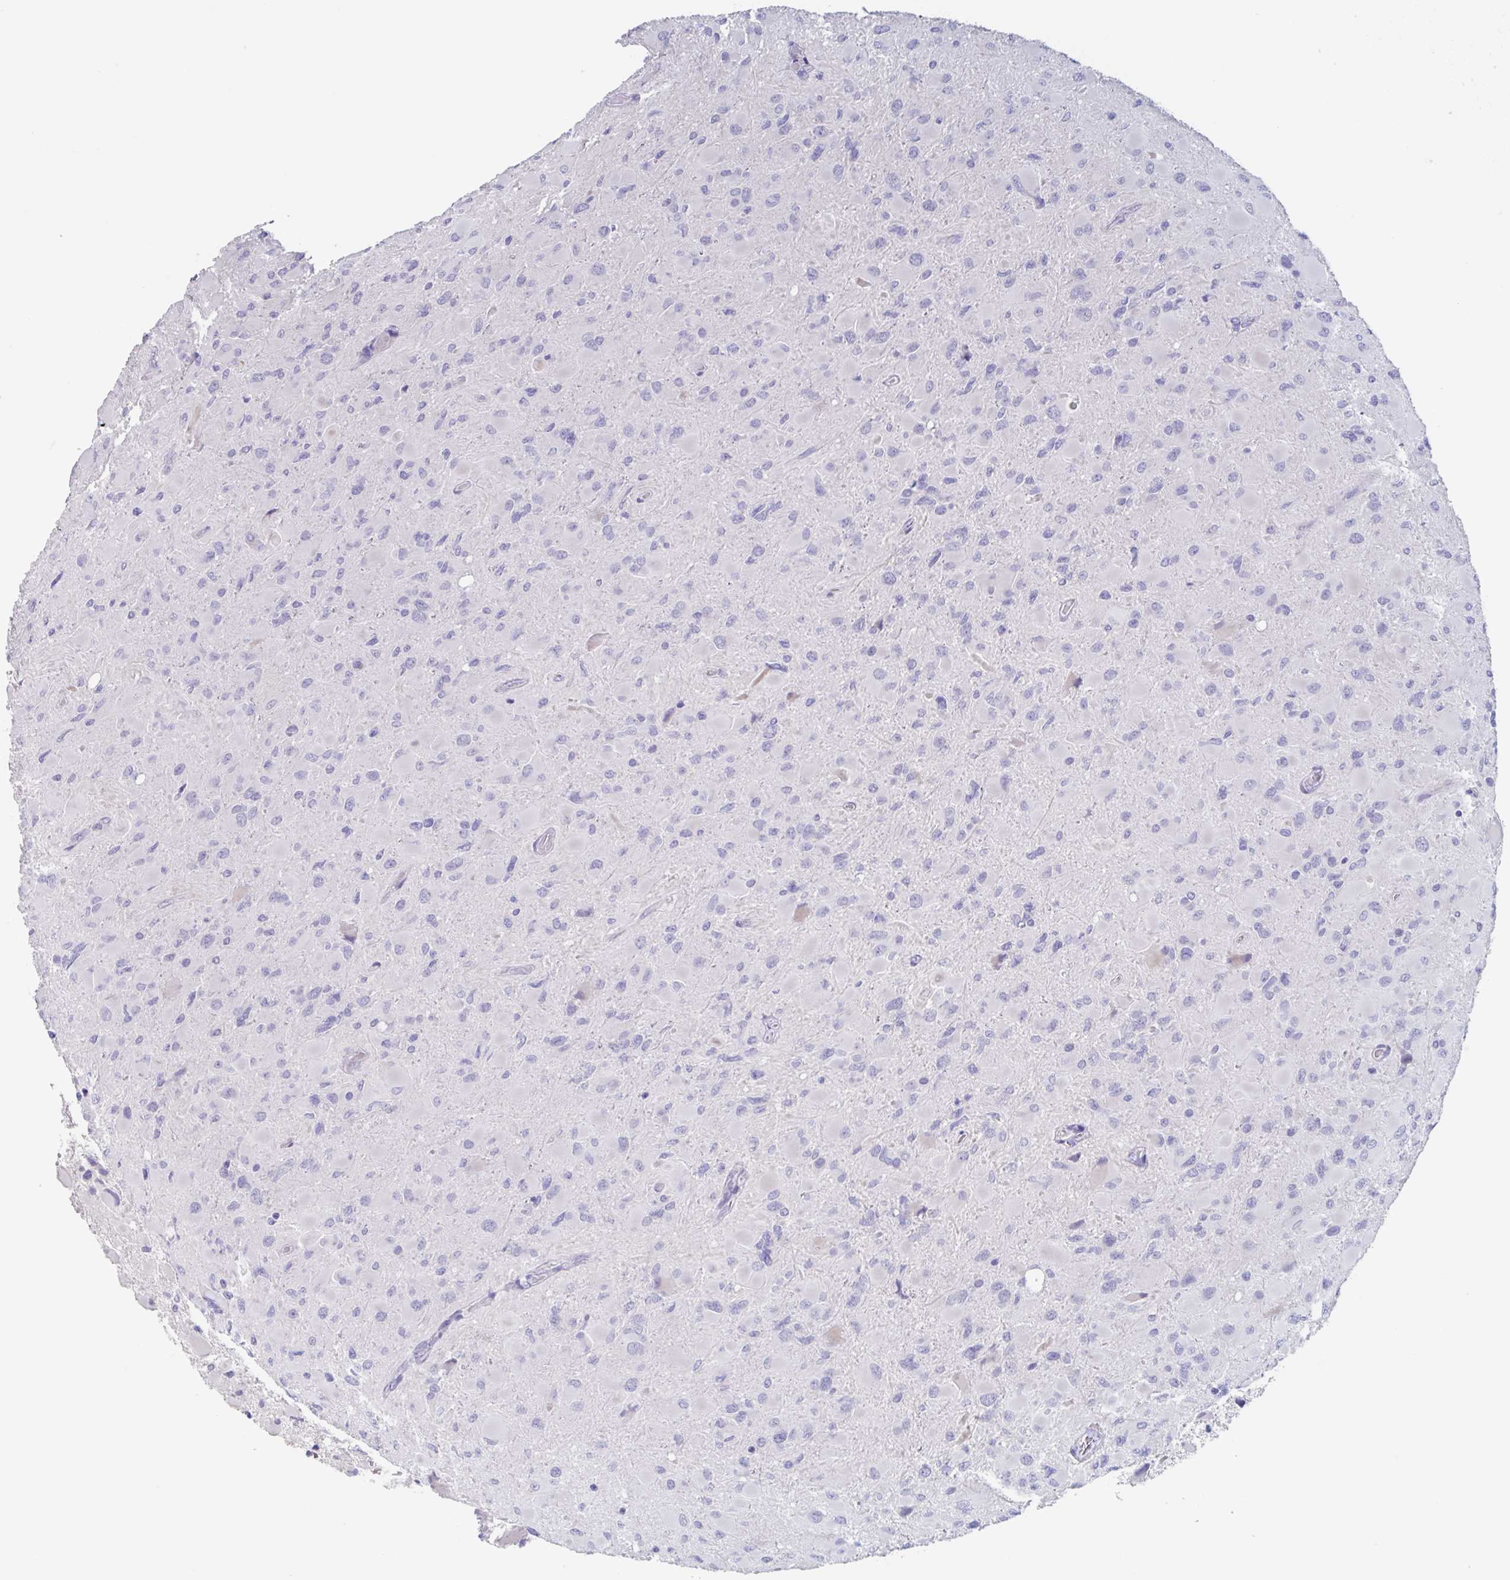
{"staining": {"intensity": "negative", "quantity": "none", "location": "none"}, "tissue": "glioma", "cell_type": "Tumor cells", "image_type": "cancer", "snomed": [{"axis": "morphology", "description": "Glioma, malignant, High grade"}, {"axis": "topography", "description": "Cerebral cortex"}], "caption": "Tumor cells are negative for brown protein staining in malignant high-grade glioma.", "gene": "NOXRED1", "patient": {"sex": "female", "age": 36}}